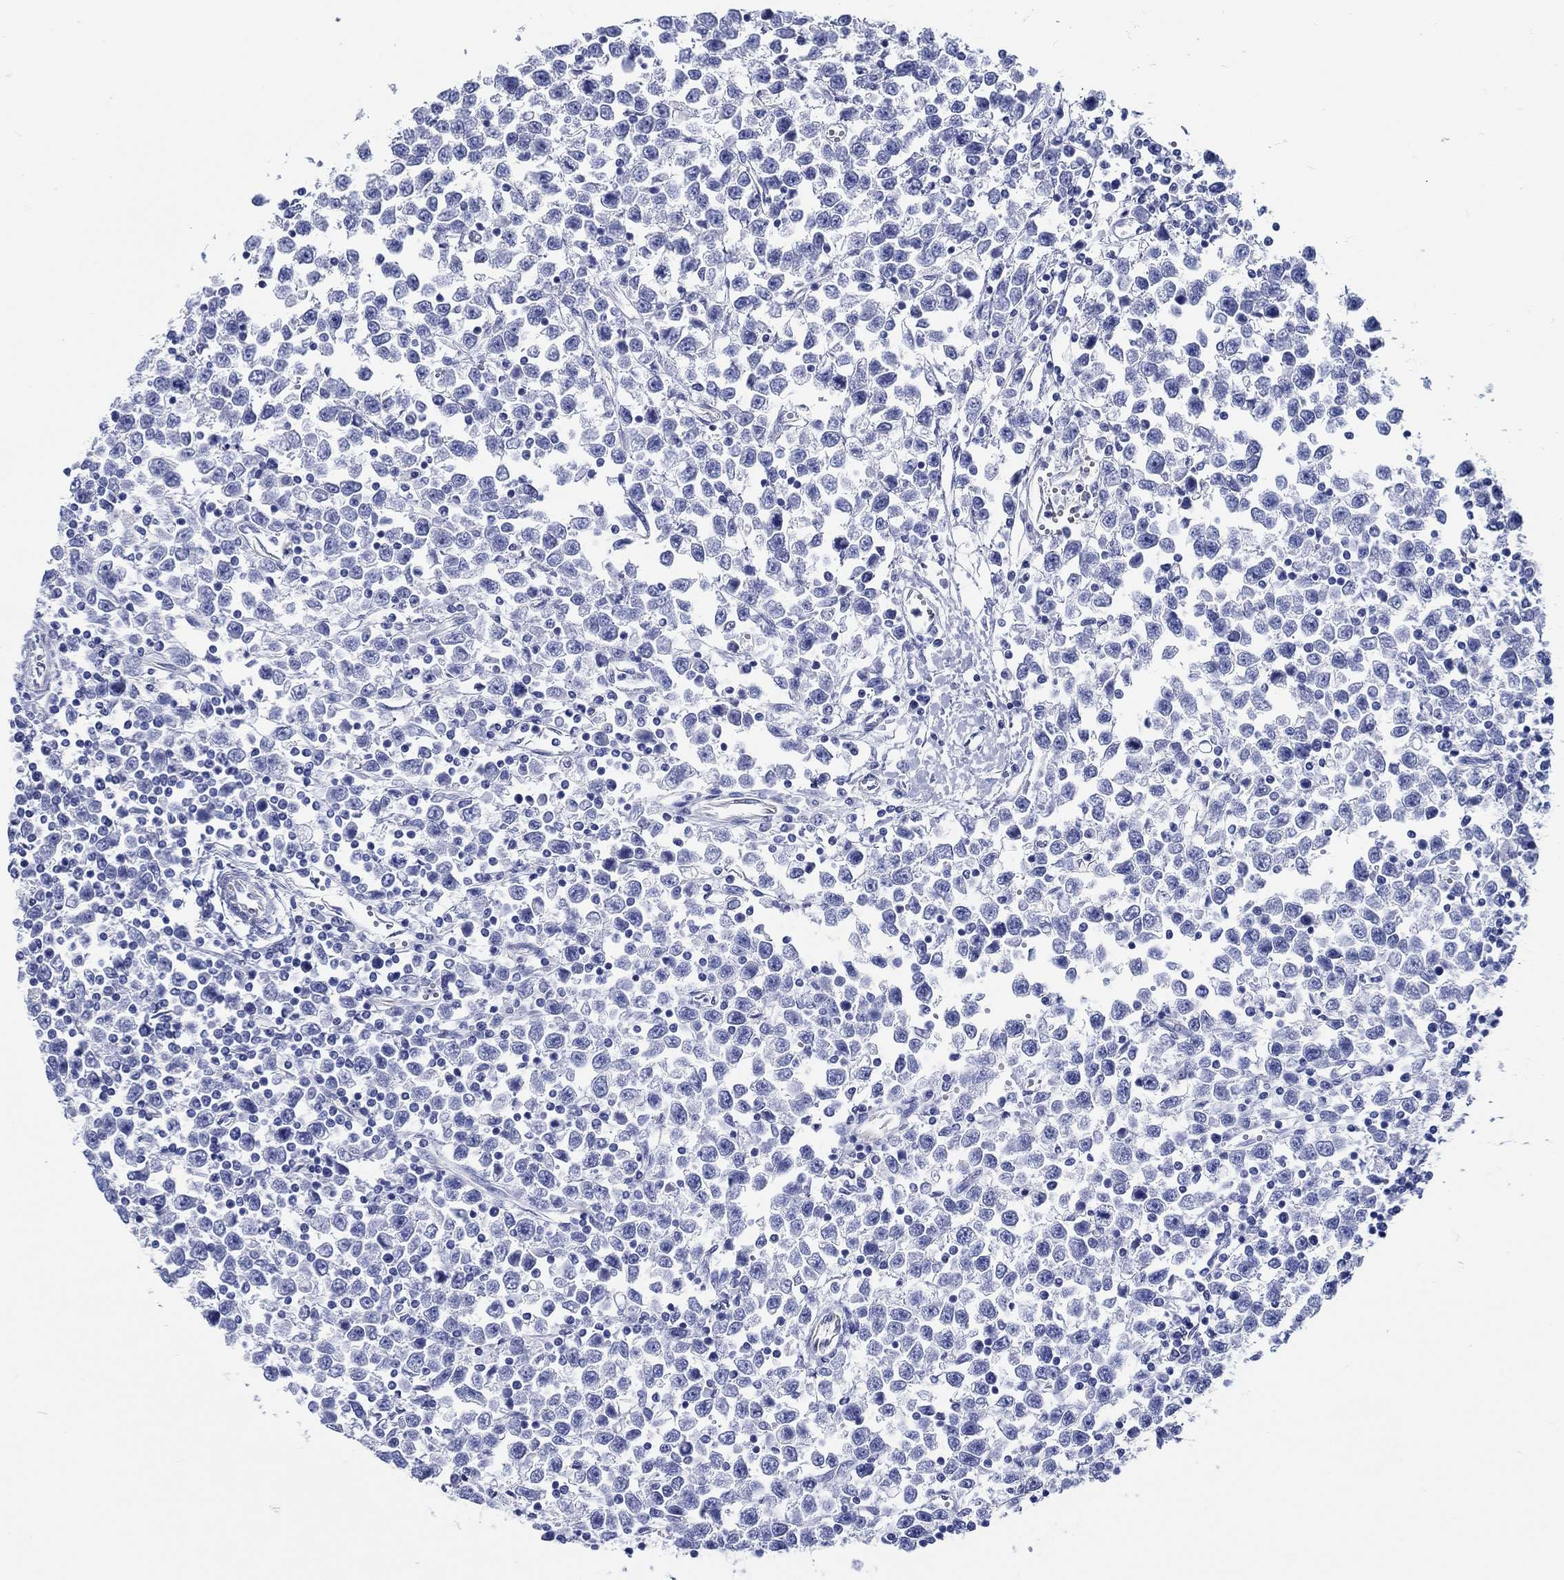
{"staining": {"intensity": "negative", "quantity": "none", "location": "none"}, "tissue": "testis cancer", "cell_type": "Tumor cells", "image_type": "cancer", "snomed": [{"axis": "morphology", "description": "Seminoma, NOS"}, {"axis": "topography", "description": "Testis"}], "caption": "DAB (3,3'-diaminobenzidine) immunohistochemical staining of testis cancer shows no significant expression in tumor cells.", "gene": "RD3L", "patient": {"sex": "male", "age": 34}}